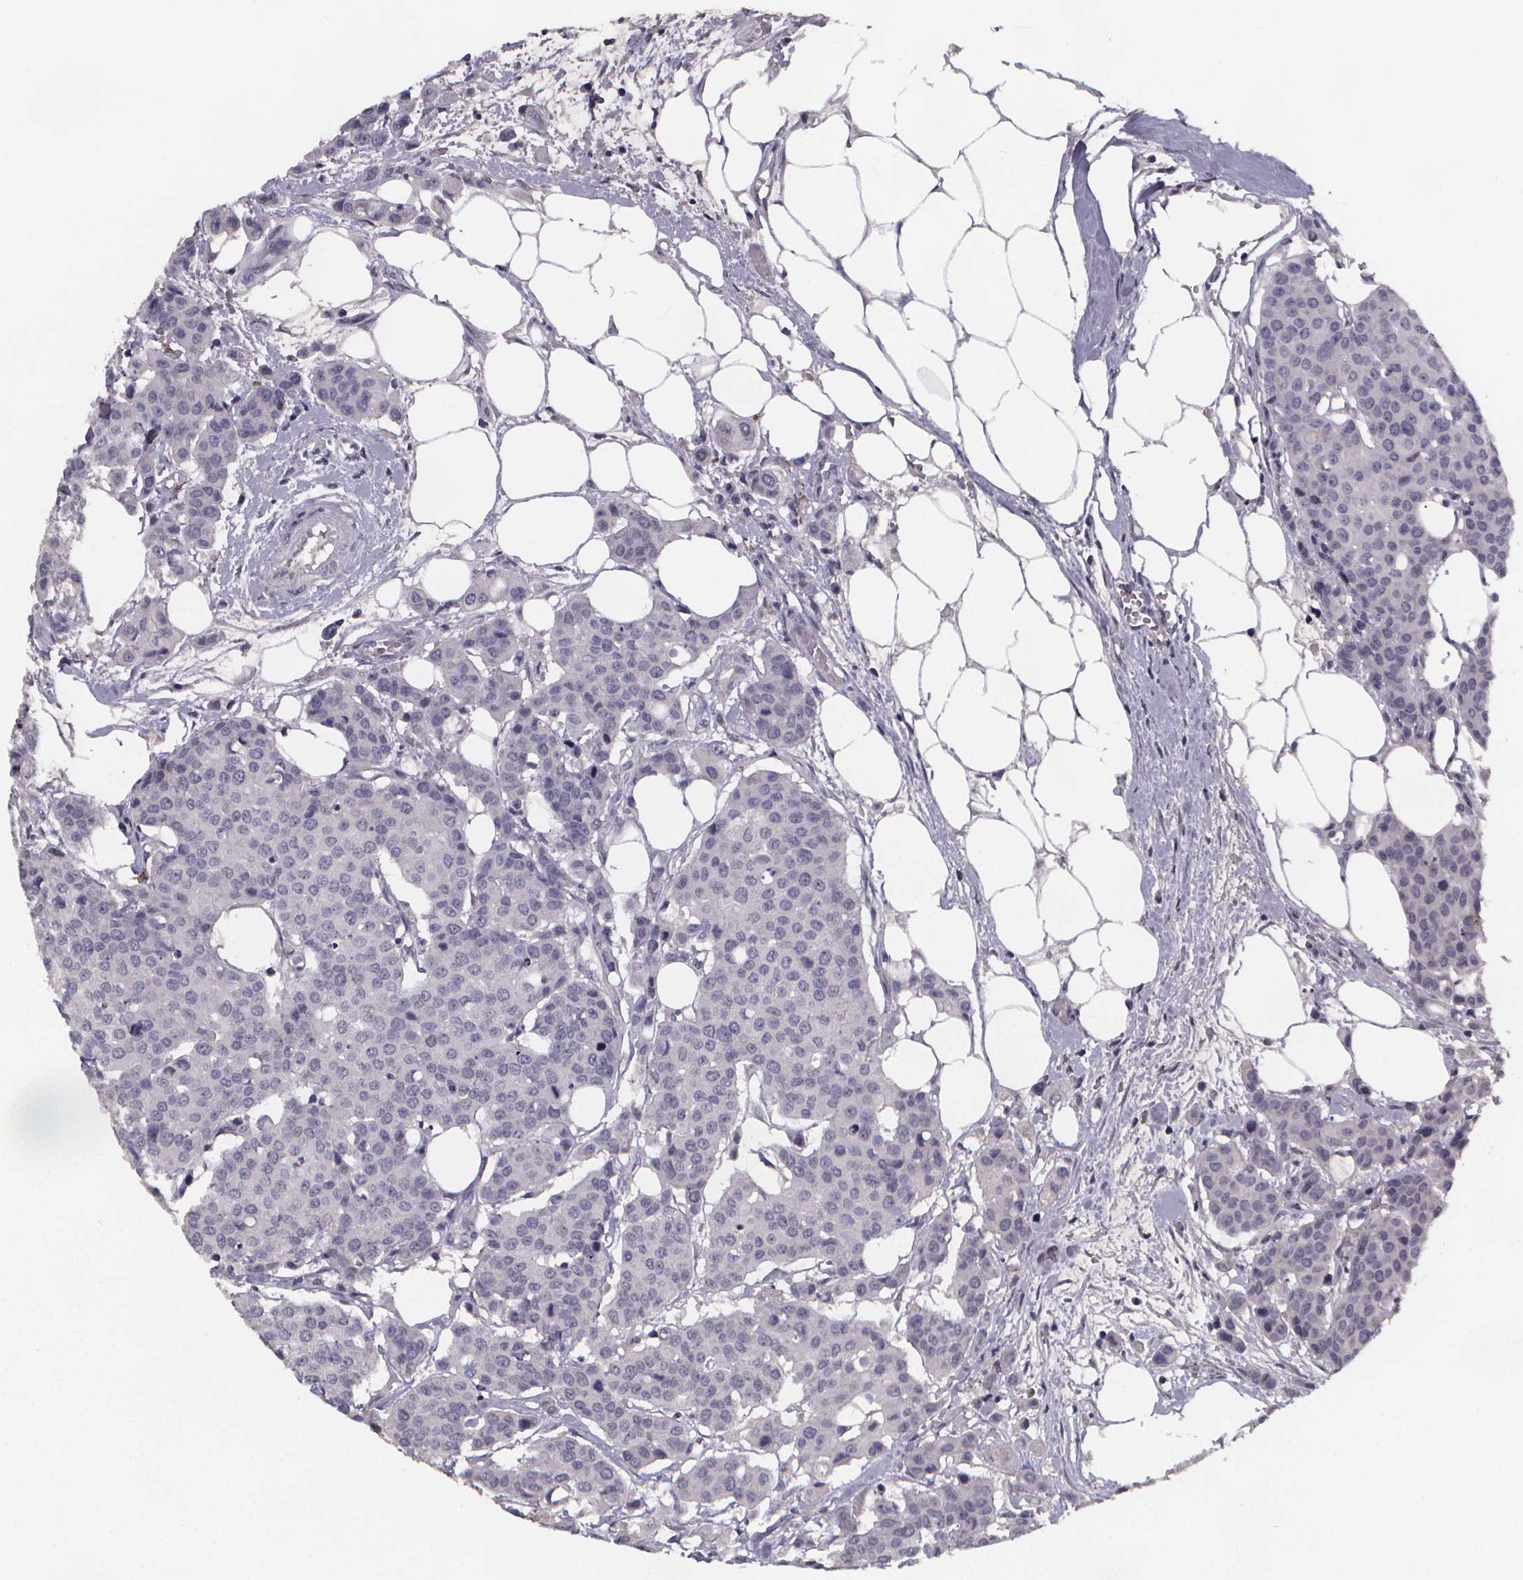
{"staining": {"intensity": "negative", "quantity": "none", "location": "none"}, "tissue": "carcinoid", "cell_type": "Tumor cells", "image_type": "cancer", "snomed": [{"axis": "morphology", "description": "Carcinoid, malignant, NOS"}, {"axis": "topography", "description": "Colon"}], "caption": "High magnification brightfield microscopy of carcinoid (malignant) stained with DAB (3,3'-diaminobenzidine) (brown) and counterstained with hematoxylin (blue): tumor cells show no significant staining.", "gene": "AGT", "patient": {"sex": "male", "age": 81}}